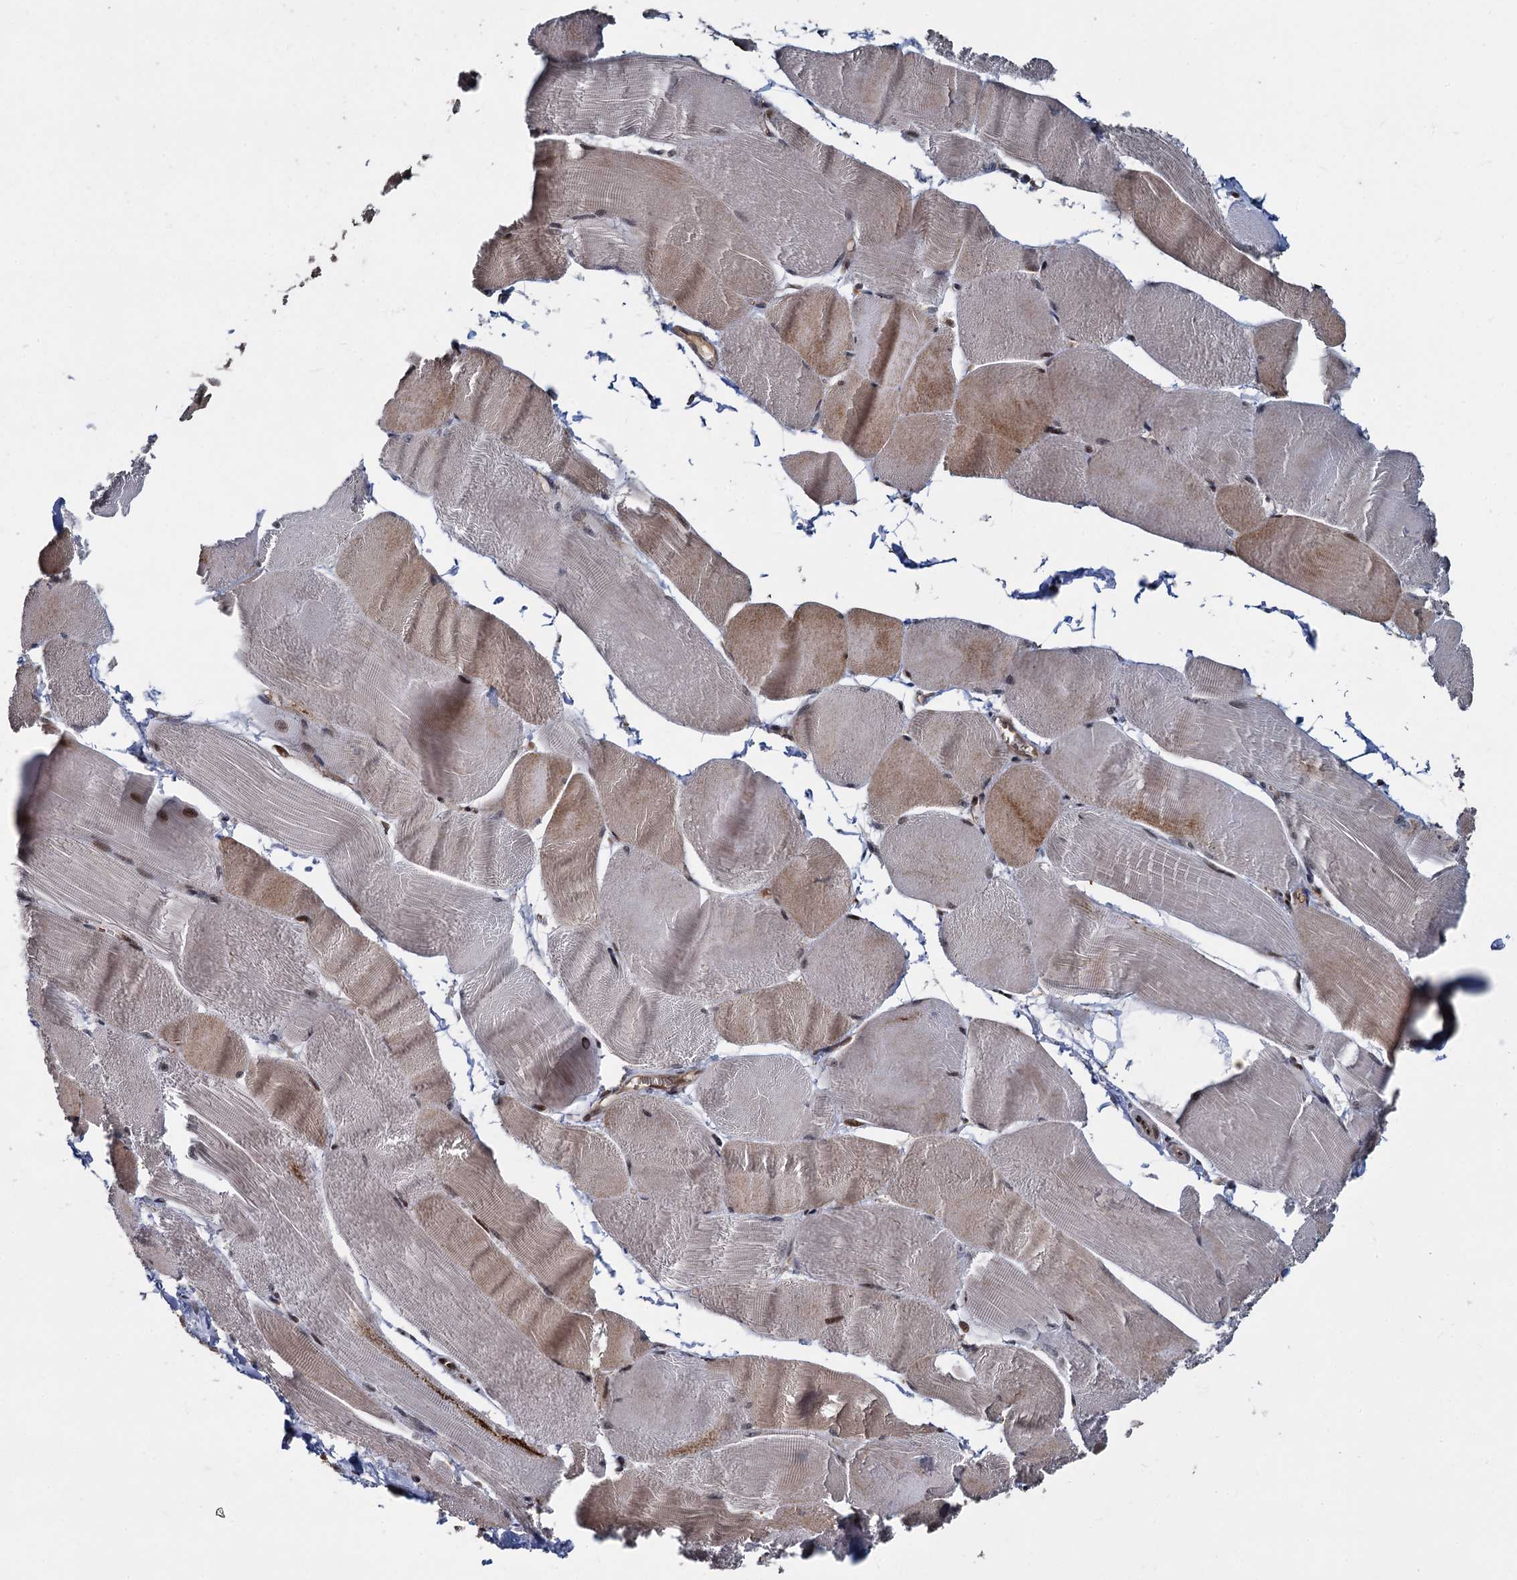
{"staining": {"intensity": "moderate", "quantity": "25%-75%", "location": "cytoplasmic/membranous"}, "tissue": "skeletal muscle", "cell_type": "Myocytes", "image_type": "normal", "snomed": [{"axis": "morphology", "description": "Normal tissue, NOS"}, {"axis": "morphology", "description": "Basal cell carcinoma"}, {"axis": "topography", "description": "Skeletal muscle"}], "caption": "Moderate cytoplasmic/membranous staining is present in approximately 25%-75% of myocytes in normal skeletal muscle. Nuclei are stained in blue.", "gene": "FANCI", "patient": {"sex": "female", "age": 64}}